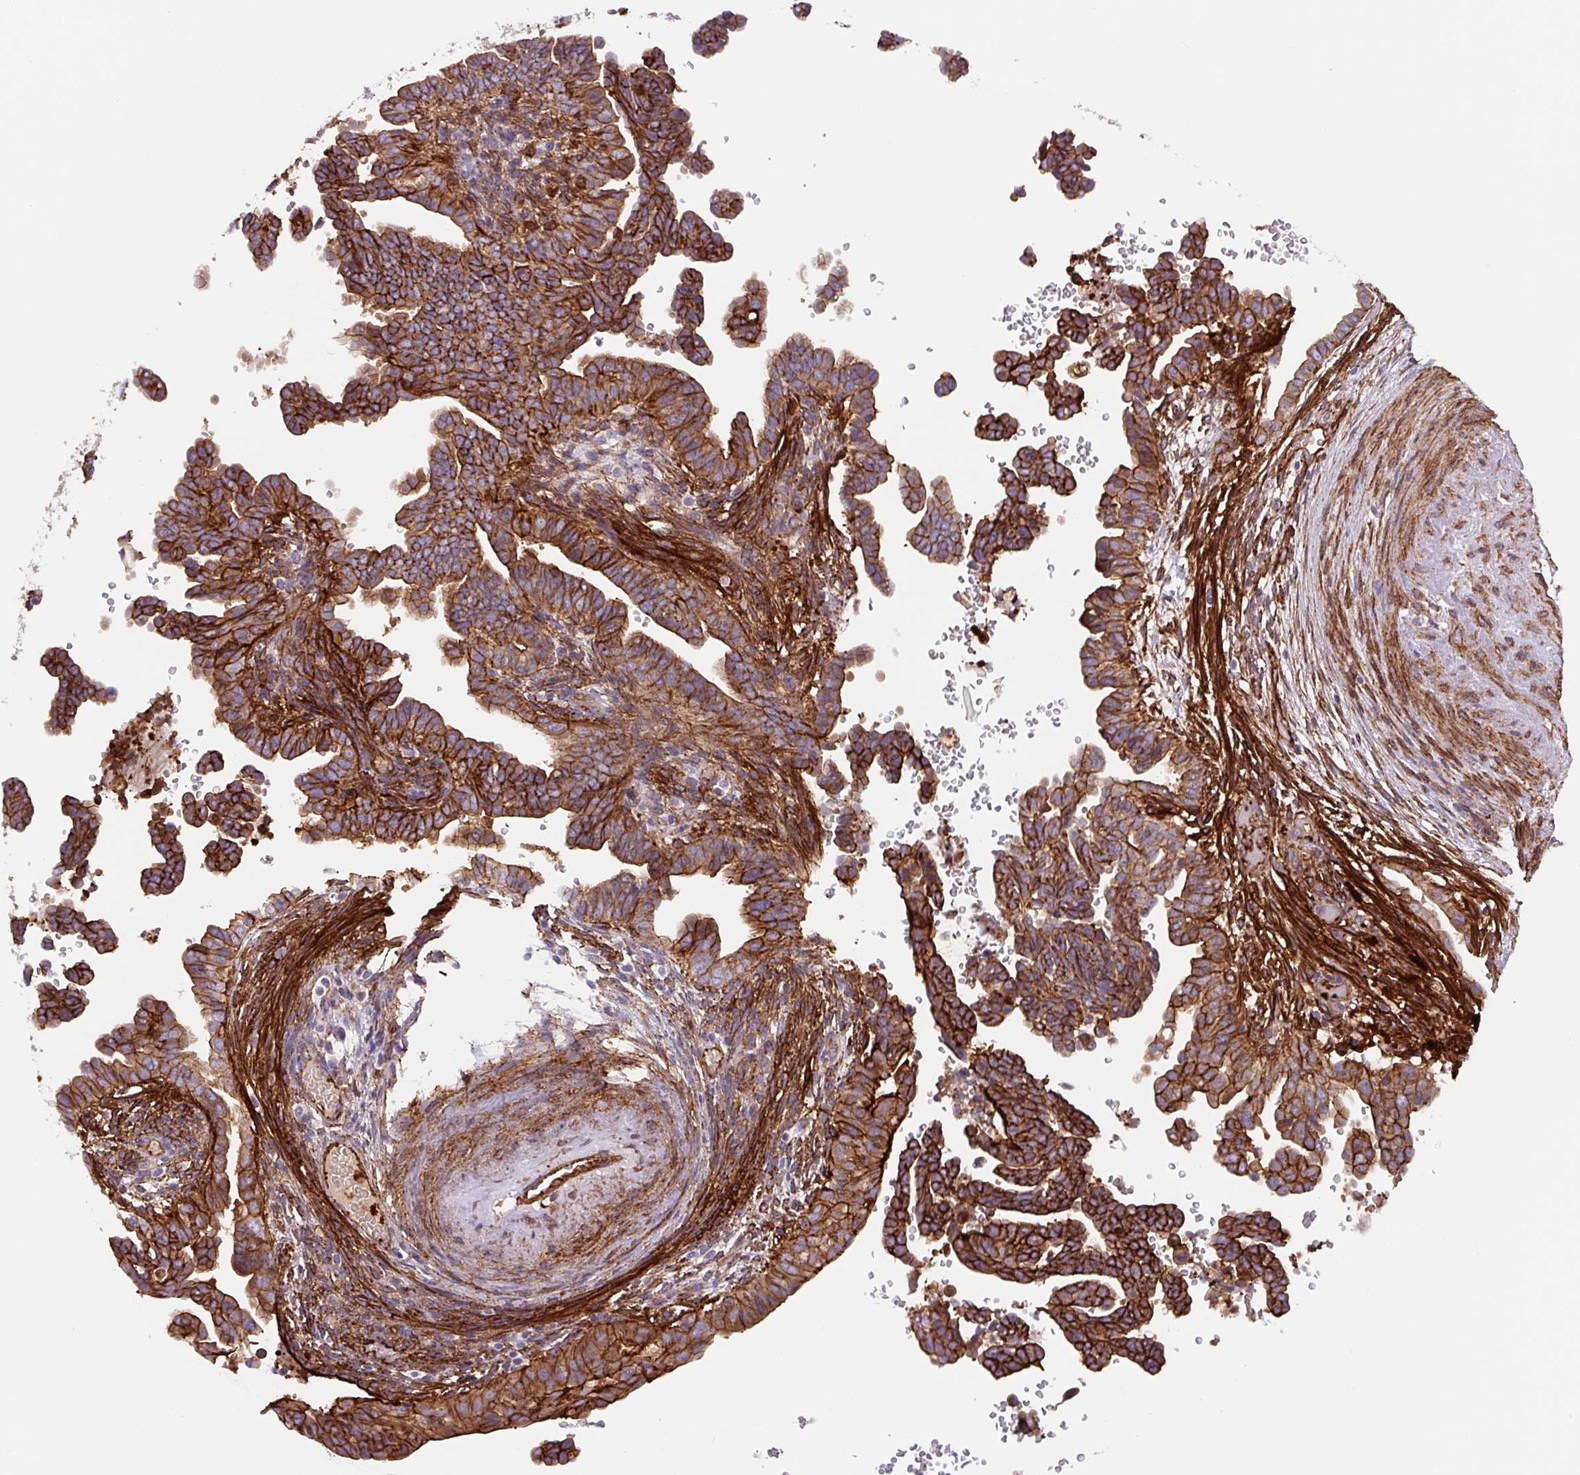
{"staining": {"intensity": "strong", "quantity": ">75%", "location": "cytoplasmic/membranous"}, "tissue": "cervical cancer", "cell_type": "Tumor cells", "image_type": "cancer", "snomed": [{"axis": "morphology", "description": "Adenocarcinoma, NOS"}, {"axis": "morphology", "description": "Adenocarcinoma, Low grade"}, {"axis": "topography", "description": "Cervix"}], "caption": "High-power microscopy captured an IHC photomicrograph of low-grade adenocarcinoma (cervical), revealing strong cytoplasmic/membranous staining in about >75% of tumor cells.", "gene": "DHFR2", "patient": {"sex": "female", "age": 35}}